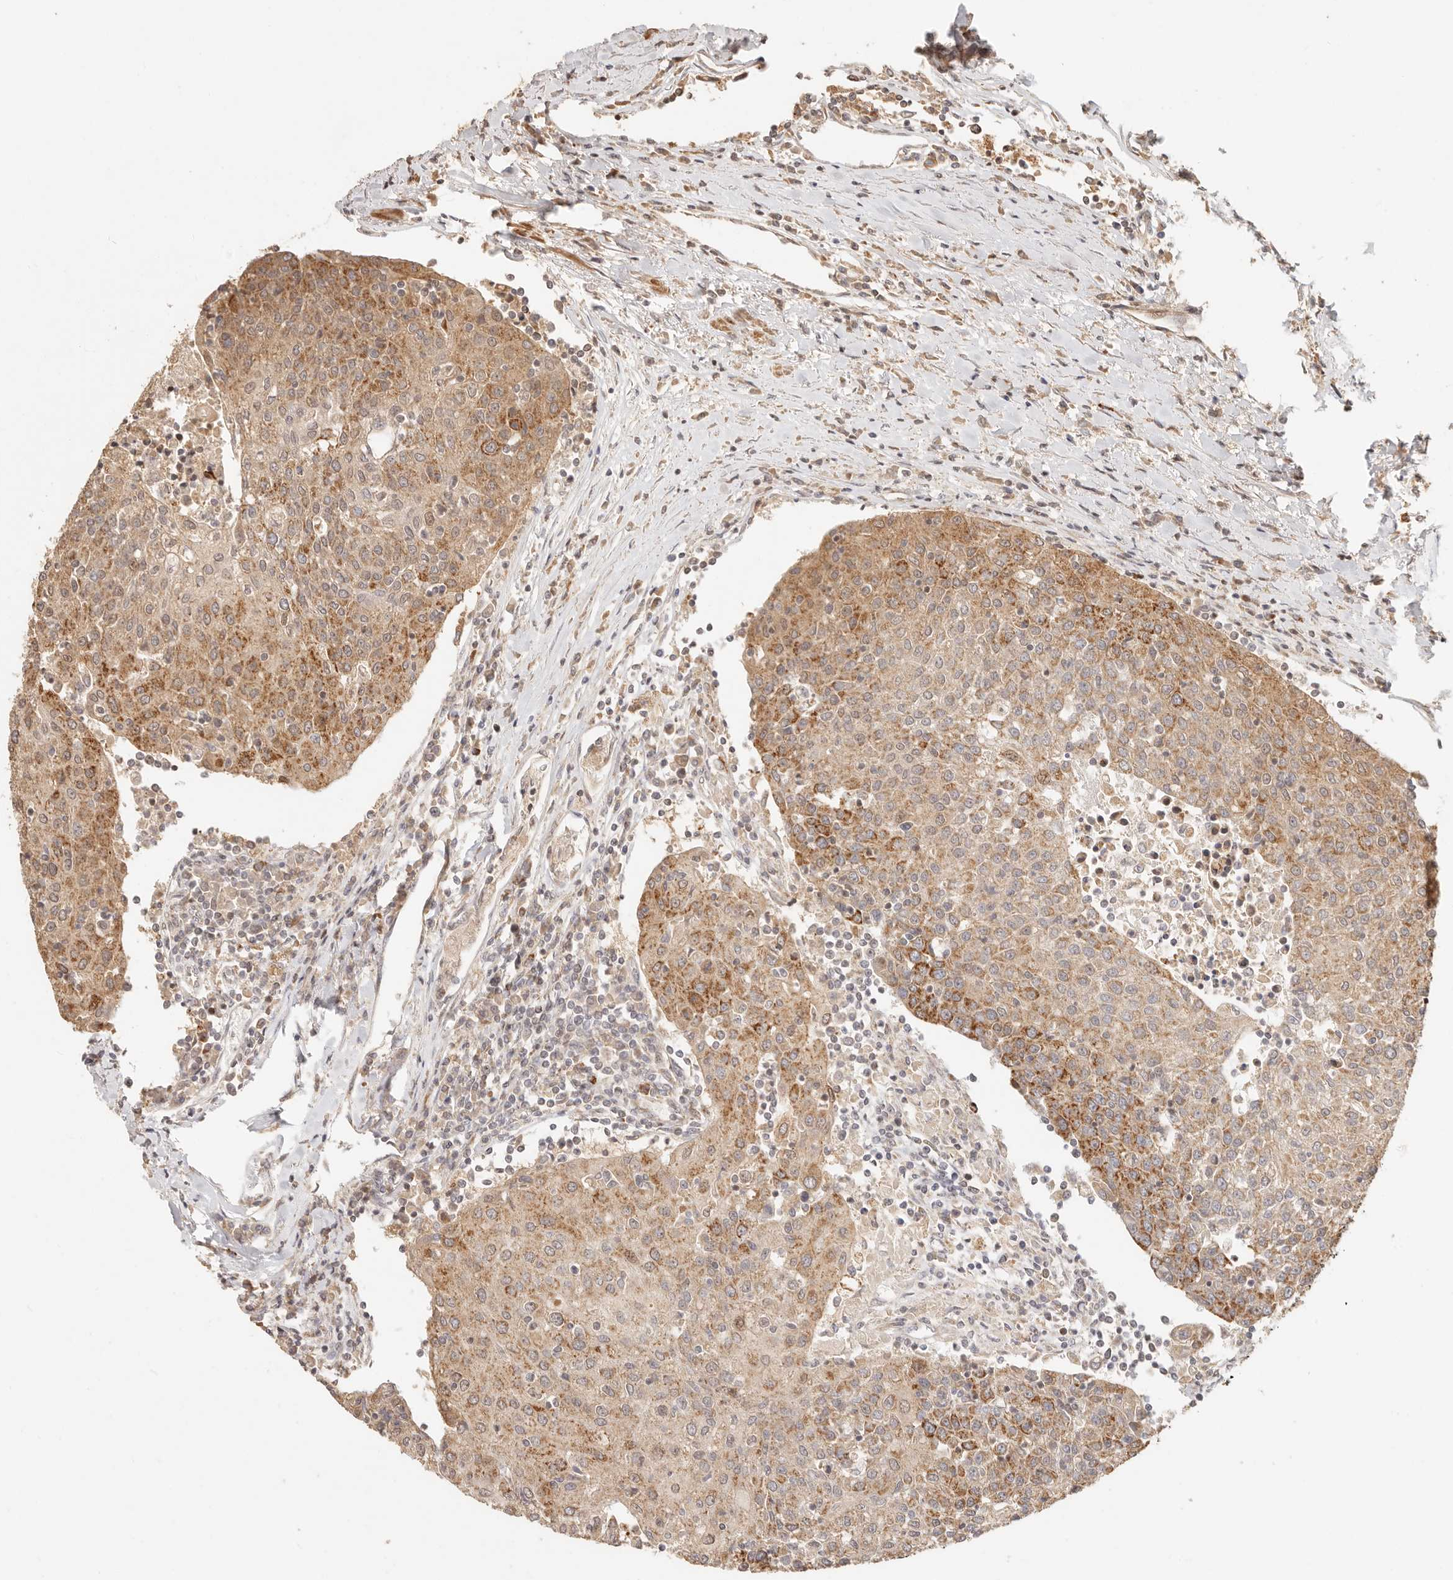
{"staining": {"intensity": "moderate", "quantity": ">75%", "location": "cytoplasmic/membranous"}, "tissue": "urothelial cancer", "cell_type": "Tumor cells", "image_type": "cancer", "snomed": [{"axis": "morphology", "description": "Urothelial carcinoma, High grade"}, {"axis": "topography", "description": "Urinary bladder"}], "caption": "DAB immunohistochemical staining of urothelial cancer demonstrates moderate cytoplasmic/membranous protein expression in about >75% of tumor cells.", "gene": "TIMM17A", "patient": {"sex": "female", "age": 85}}